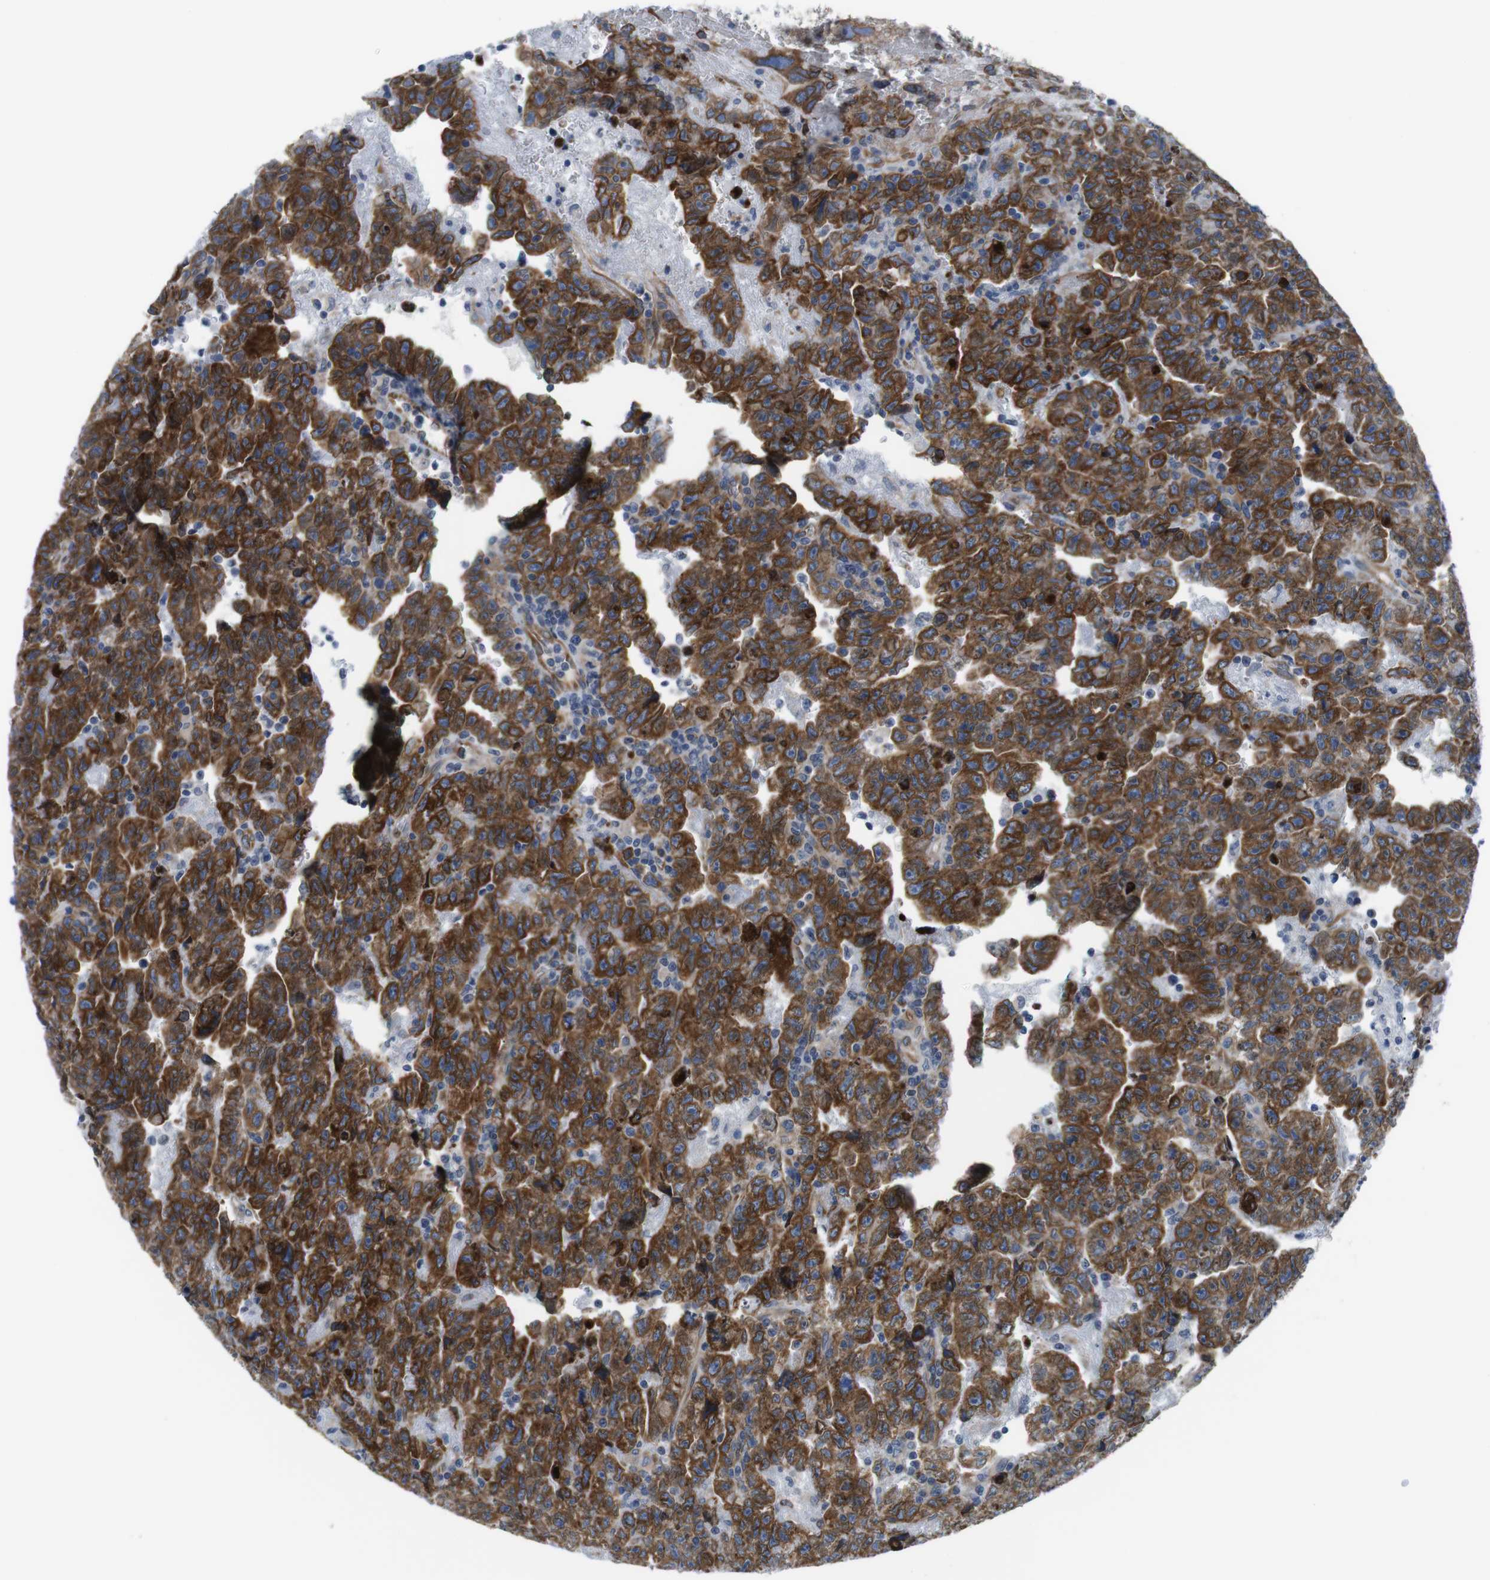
{"staining": {"intensity": "strong", "quantity": ">75%", "location": "cytoplasmic/membranous"}, "tissue": "testis cancer", "cell_type": "Tumor cells", "image_type": "cancer", "snomed": [{"axis": "morphology", "description": "Carcinoma, Embryonal, NOS"}, {"axis": "topography", "description": "Testis"}], "caption": "Immunohistochemical staining of testis embryonal carcinoma demonstrates high levels of strong cytoplasmic/membranous positivity in about >75% of tumor cells.", "gene": "HACD3", "patient": {"sex": "male", "age": 28}}